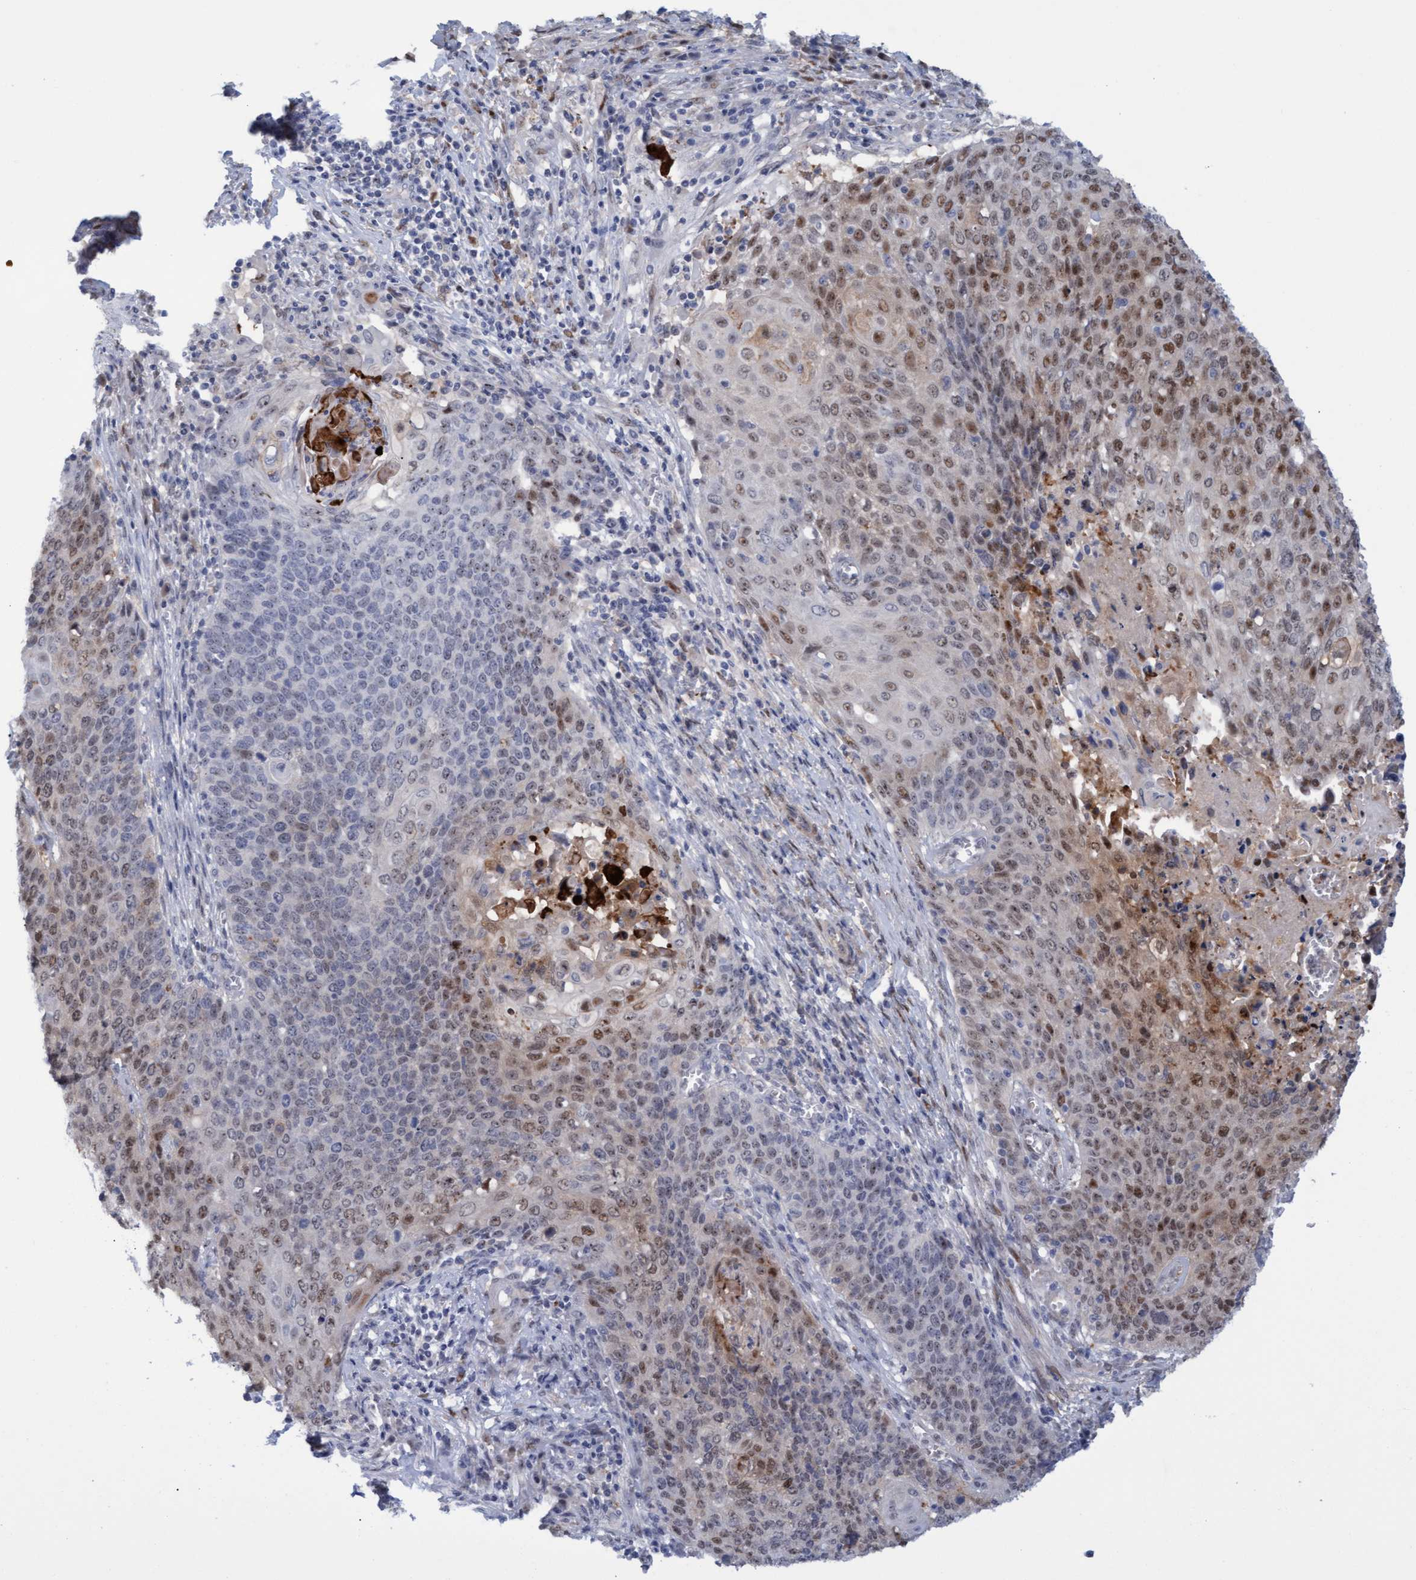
{"staining": {"intensity": "moderate", "quantity": "25%-75%", "location": "nuclear"}, "tissue": "cervical cancer", "cell_type": "Tumor cells", "image_type": "cancer", "snomed": [{"axis": "morphology", "description": "Squamous cell carcinoma, NOS"}, {"axis": "topography", "description": "Cervix"}], "caption": "A brown stain shows moderate nuclear expression of a protein in human cervical squamous cell carcinoma tumor cells.", "gene": "PINX1", "patient": {"sex": "female", "age": 39}}